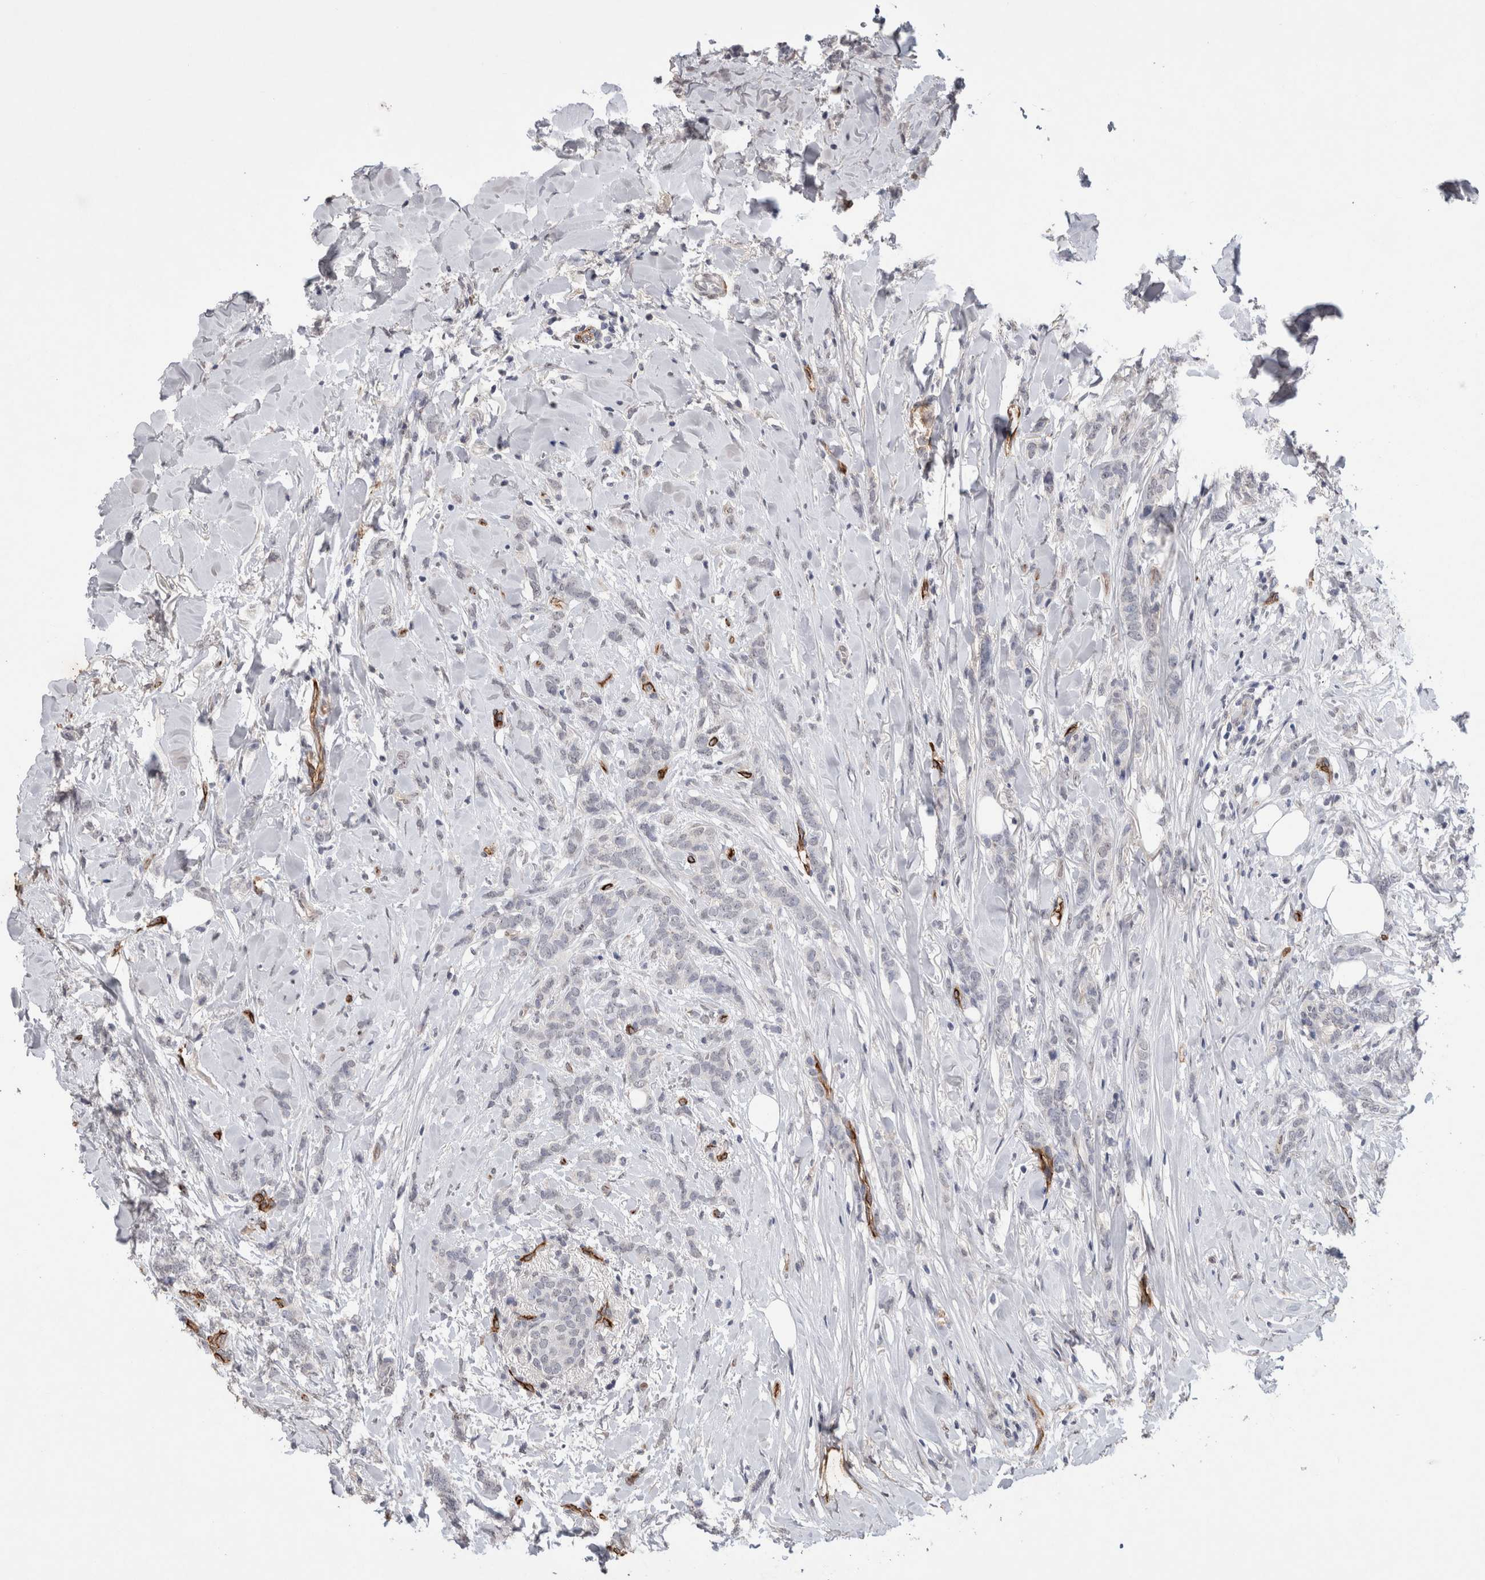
{"staining": {"intensity": "negative", "quantity": "none", "location": "none"}, "tissue": "breast cancer", "cell_type": "Tumor cells", "image_type": "cancer", "snomed": [{"axis": "morphology", "description": "Lobular carcinoma"}, {"axis": "topography", "description": "Skin"}, {"axis": "topography", "description": "Breast"}], "caption": "High power microscopy micrograph of an immunohistochemistry photomicrograph of breast cancer (lobular carcinoma), revealing no significant positivity in tumor cells.", "gene": "CDH13", "patient": {"sex": "female", "age": 46}}